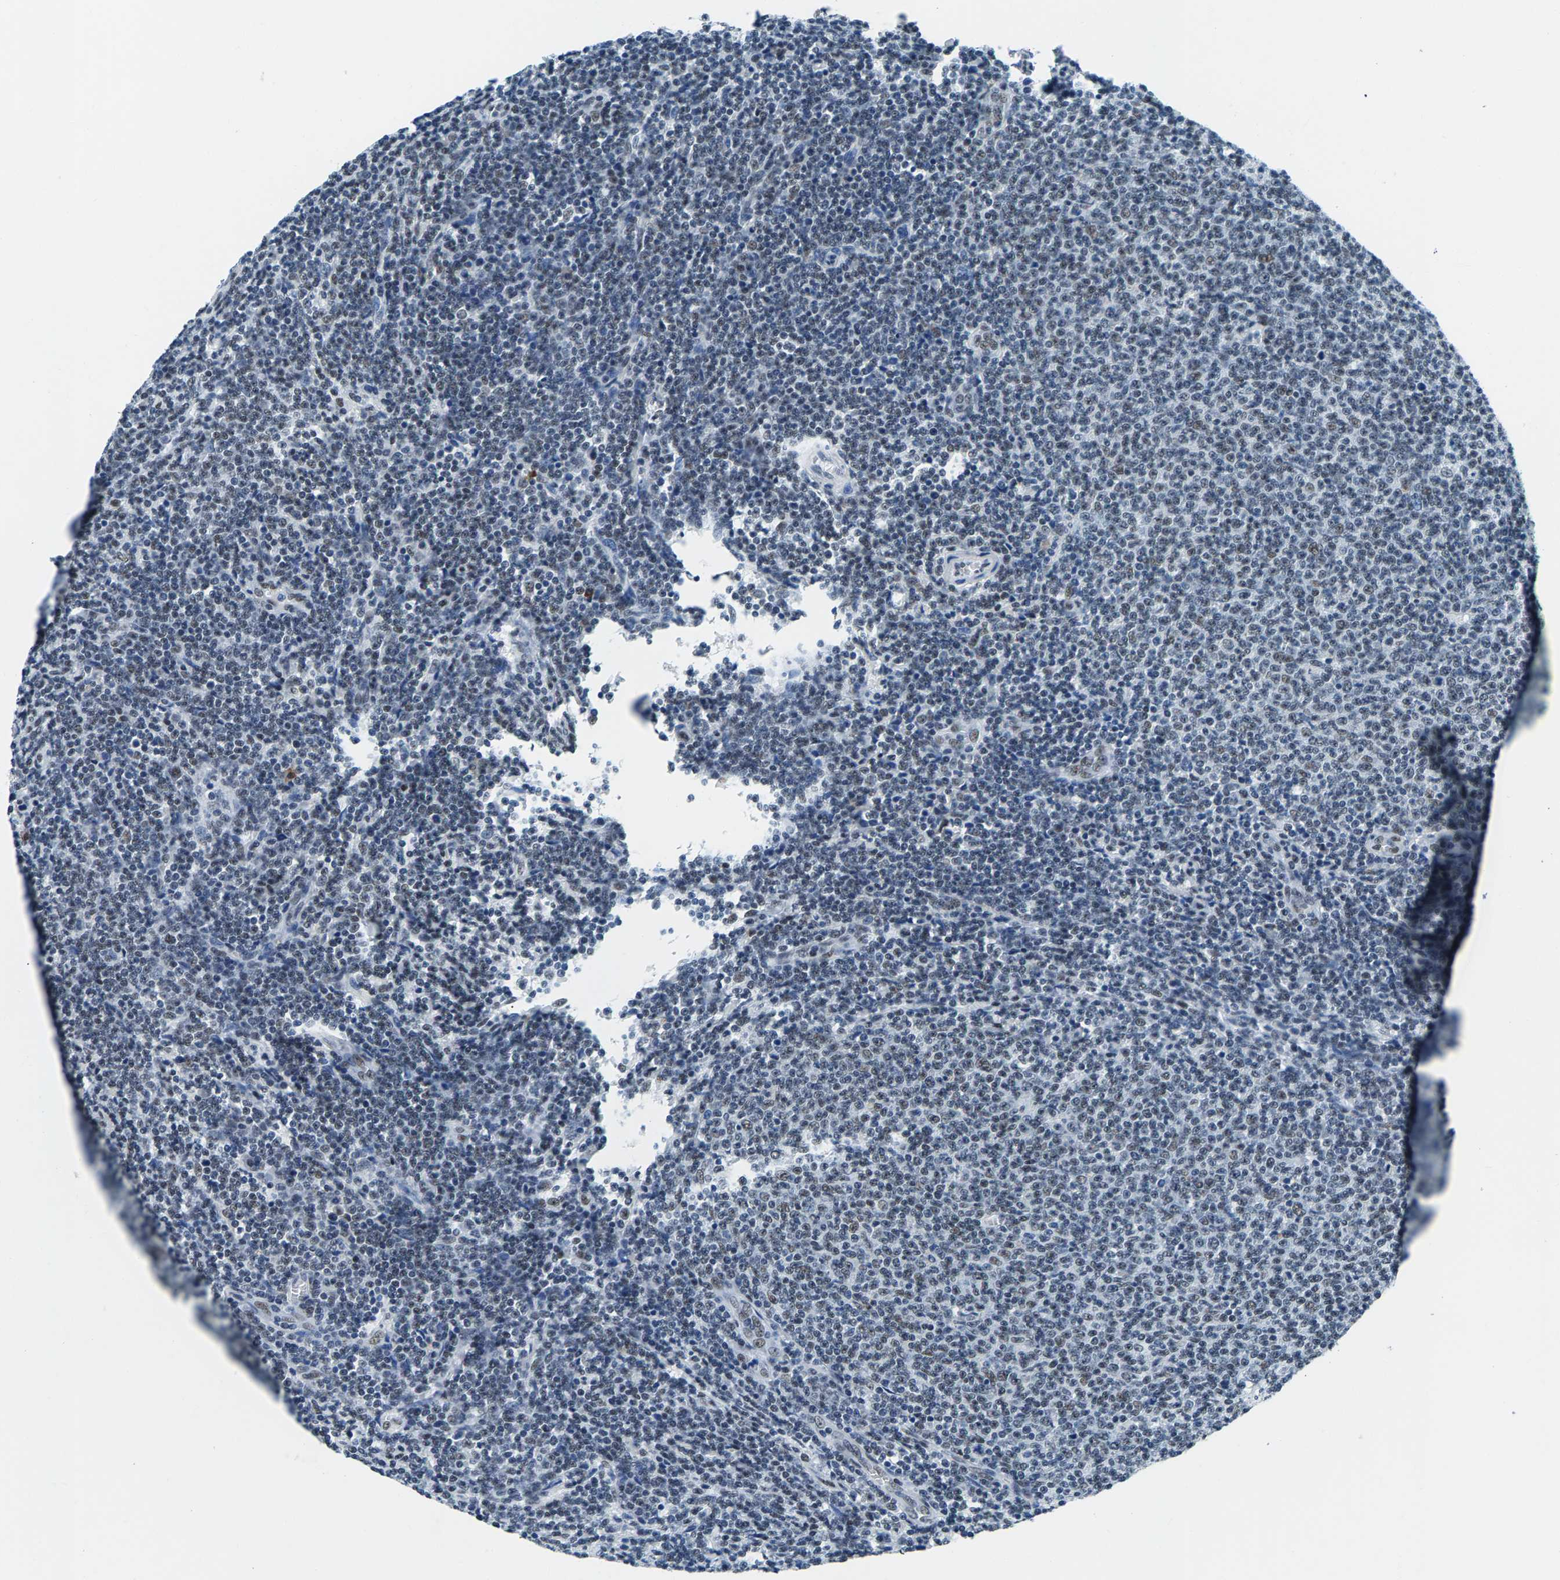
{"staining": {"intensity": "weak", "quantity": "25%-75%", "location": "nuclear"}, "tissue": "lymphoma", "cell_type": "Tumor cells", "image_type": "cancer", "snomed": [{"axis": "morphology", "description": "Malignant lymphoma, non-Hodgkin's type, Low grade"}, {"axis": "topography", "description": "Lymph node"}], "caption": "Low-grade malignant lymphoma, non-Hodgkin's type stained with IHC reveals weak nuclear staining in approximately 25%-75% of tumor cells.", "gene": "ATF2", "patient": {"sex": "male", "age": 66}}